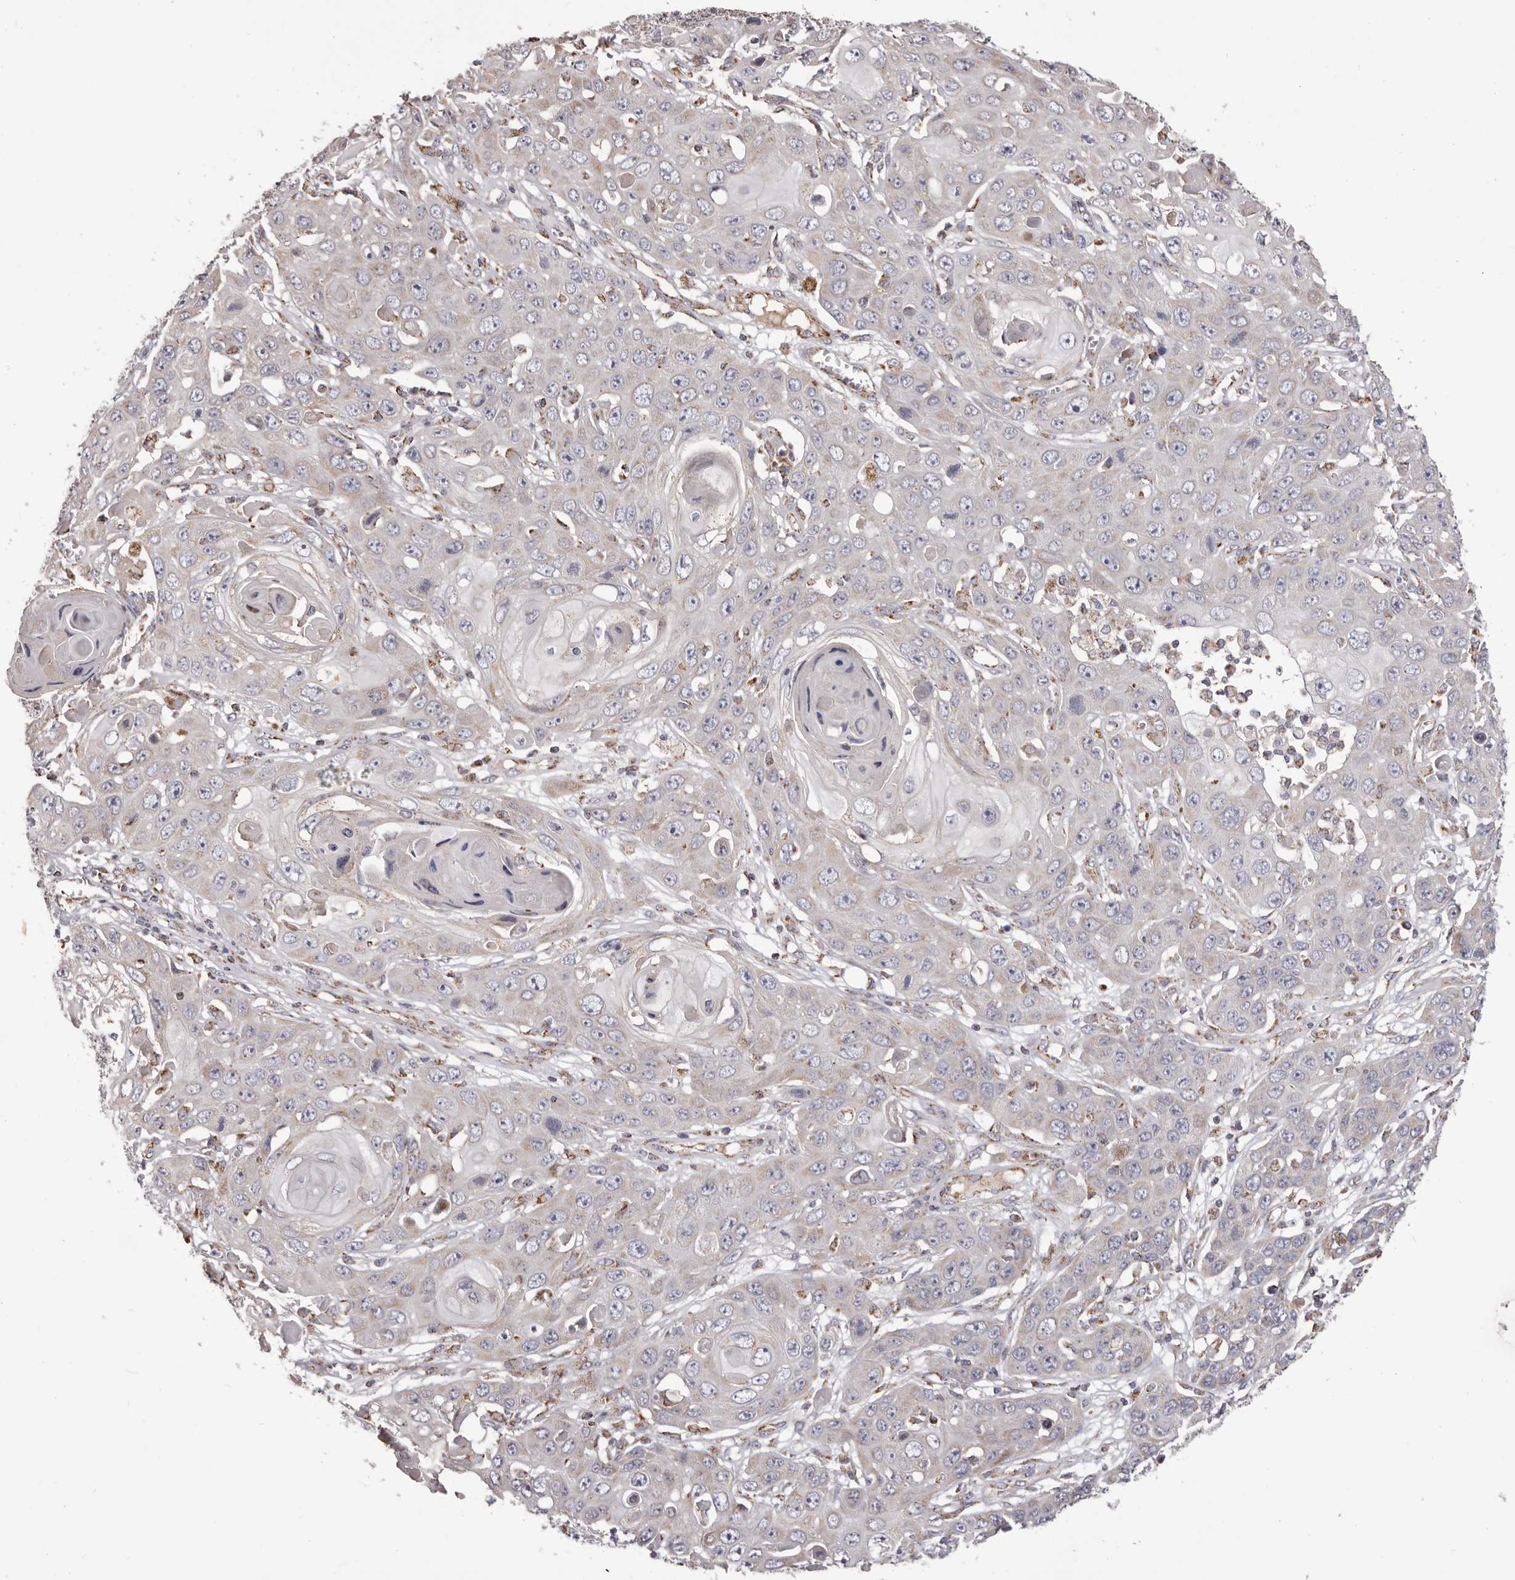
{"staining": {"intensity": "weak", "quantity": "<25%", "location": "cytoplasmic/membranous"}, "tissue": "skin cancer", "cell_type": "Tumor cells", "image_type": "cancer", "snomed": [{"axis": "morphology", "description": "Squamous cell carcinoma, NOS"}, {"axis": "topography", "description": "Skin"}], "caption": "A histopathology image of human squamous cell carcinoma (skin) is negative for staining in tumor cells.", "gene": "CHRM2", "patient": {"sex": "male", "age": 55}}